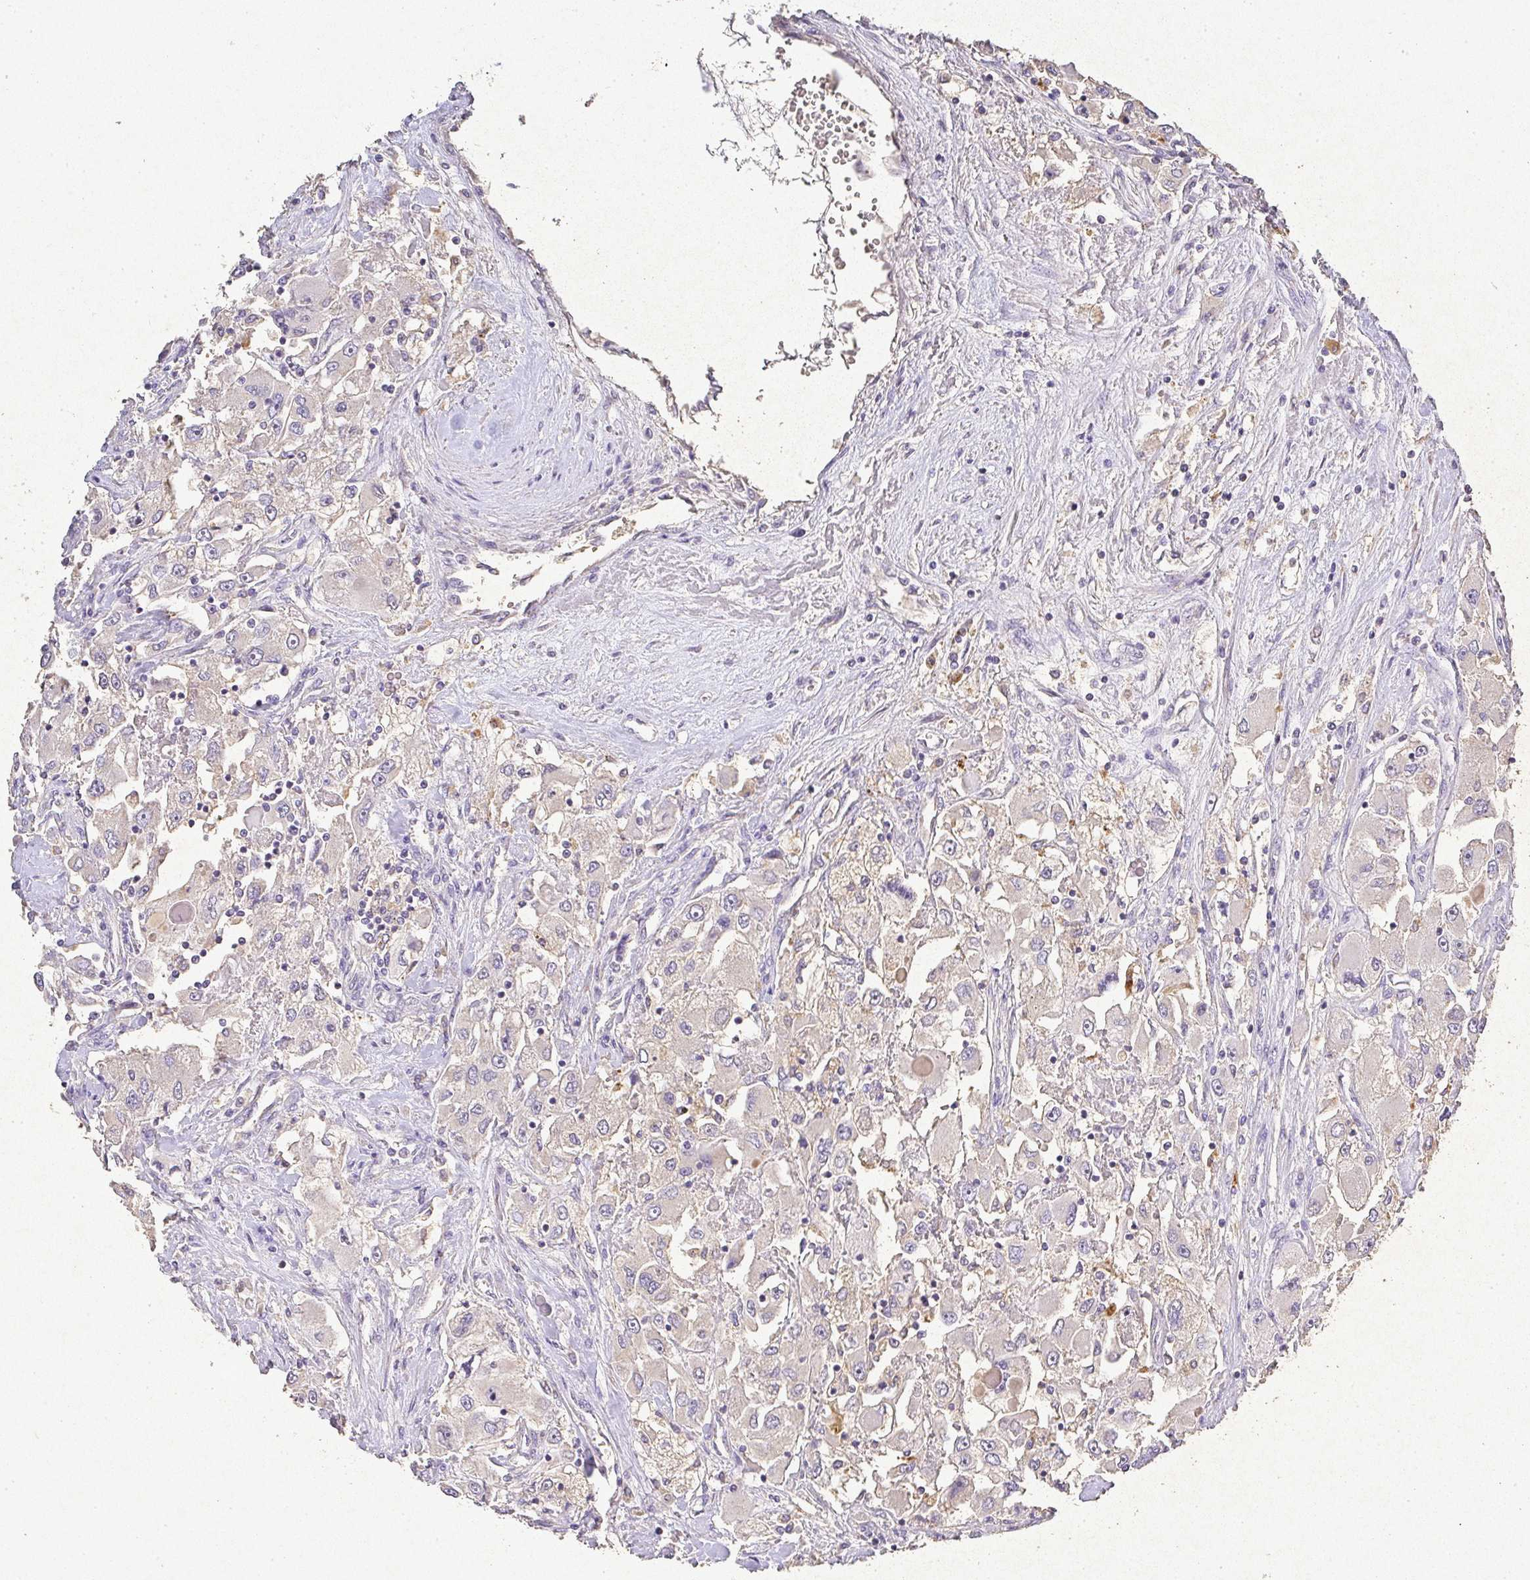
{"staining": {"intensity": "negative", "quantity": "none", "location": "none"}, "tissue": "renal cancer", "cell_type": "Tumor cells", "image_type": "cancer", "snomed": [{"axis": "morphology", "description": "Adenocarcinoma, NOS"}, {"axis": "topography", "description": "Kidney"}], "caption": "Image shows no significant protein staining in tumor cells of renal cancer (adenocarcinoma). The staining was performed using DAB to visualize the protein expression in brown, while the nuclei were stained in blue with hematoxylin (Magnification: 20x).", "gene": "RPS2", "patient": {"sex": "female", "age": 52}}